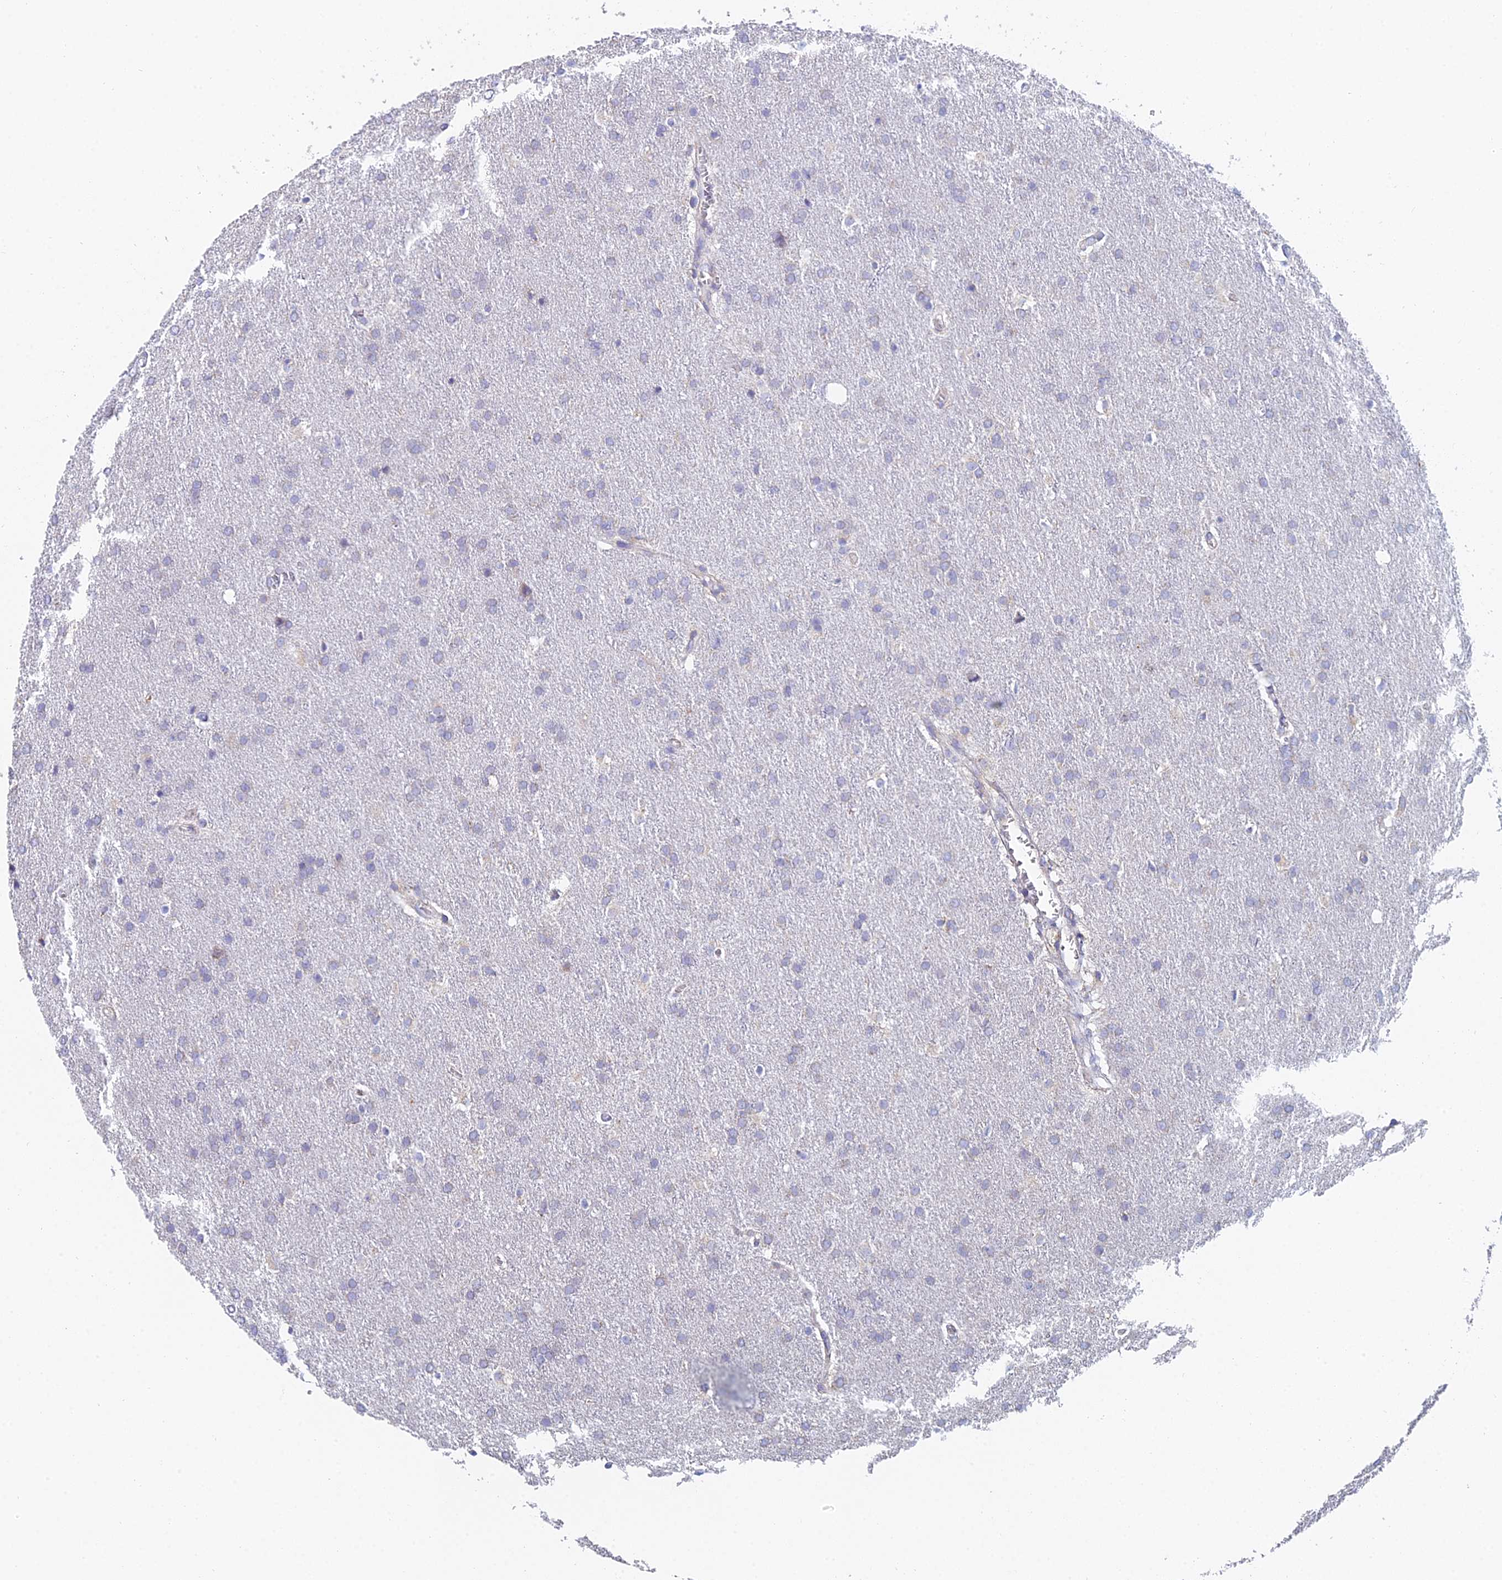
{"staining": {"intensity": "weak", "quantity": "<25%", "location": "cytoplasmic/membranous"}, "tissue": "glioma", "cell_type": "Tumor cells", "image_type": "cancer", "snomed": [{"axis": "morphology", "description": "Glioma, malignant, Low grade"}, {"axis": "topography", "description": "Brain"}], "caption": "IHC image of neoplastic tissue: malignant glioma (low-grade) stained with DAB displays no significant protein staining in tumor cells.", "gene": "CRACR2B", "patient": {"sex": "female", "age": 32}}